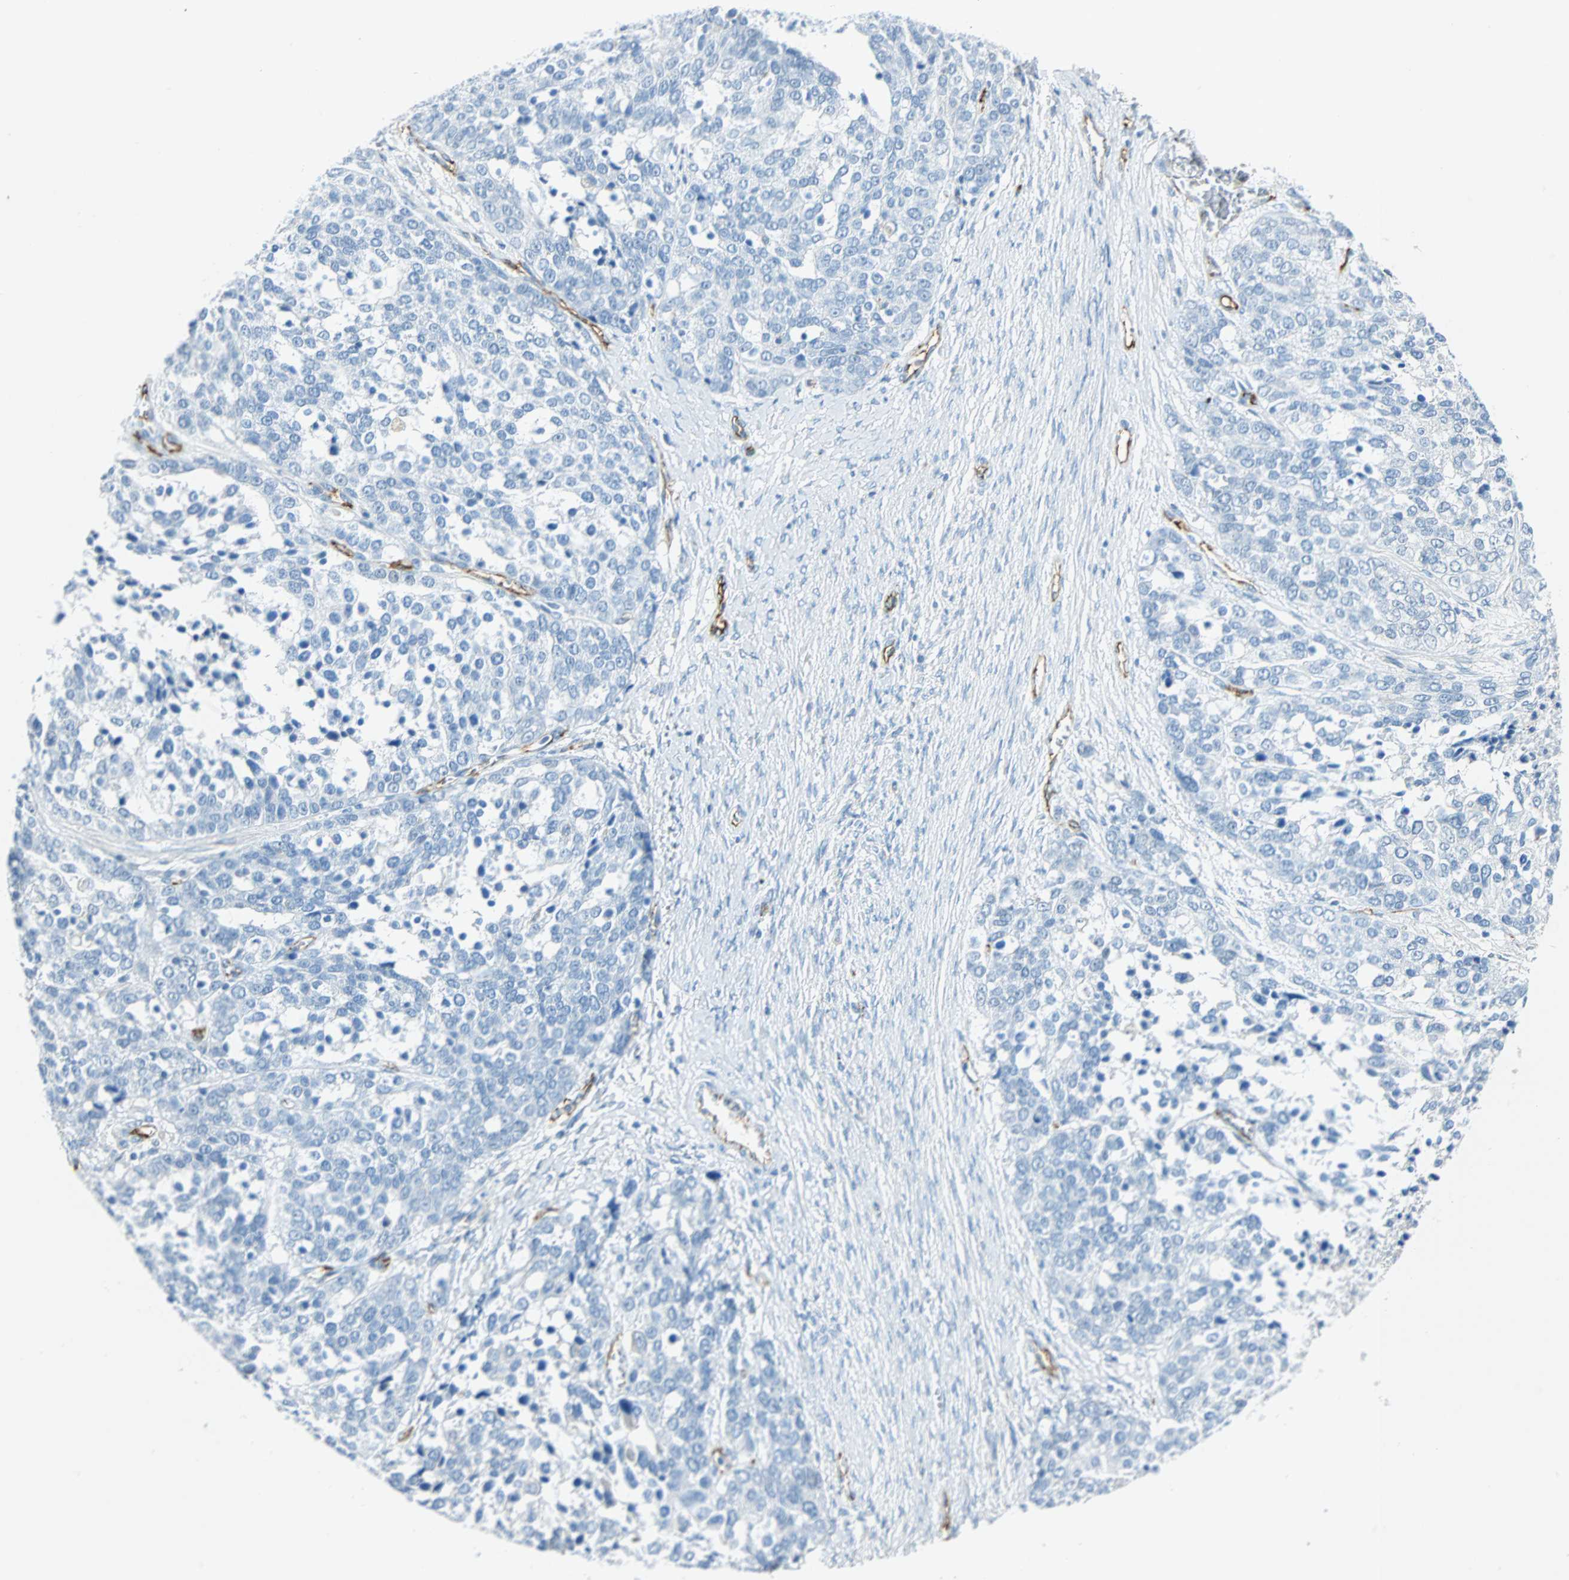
{"staining": {"intensity": "negative", "quantity": "none", "location": "none"}, "tissue": "ovarian cancer", "cell_type": "Tumor cells", "image_type": "cancer", "snomed": [{"axis": "morphology", "description": "Cystadenocarcinoma, serous, NOS"}, {"axis": "topography", "description": "Ovary"}], "caption": "This histopathology image is of ovarian cancer stained with IHC to label a protein in brown with the nuclei are counter-stained blue. There is no staining in tumor cells. The staining was performed using DAB (3,3'-diaminobenzidine) to visualize the protein expression in brown, while the nuclei were stained in blue with hematoxylin (Magnification: 20x).", "gene": "VPS9D1", "patient": {"sex": "female", "age": 44}}